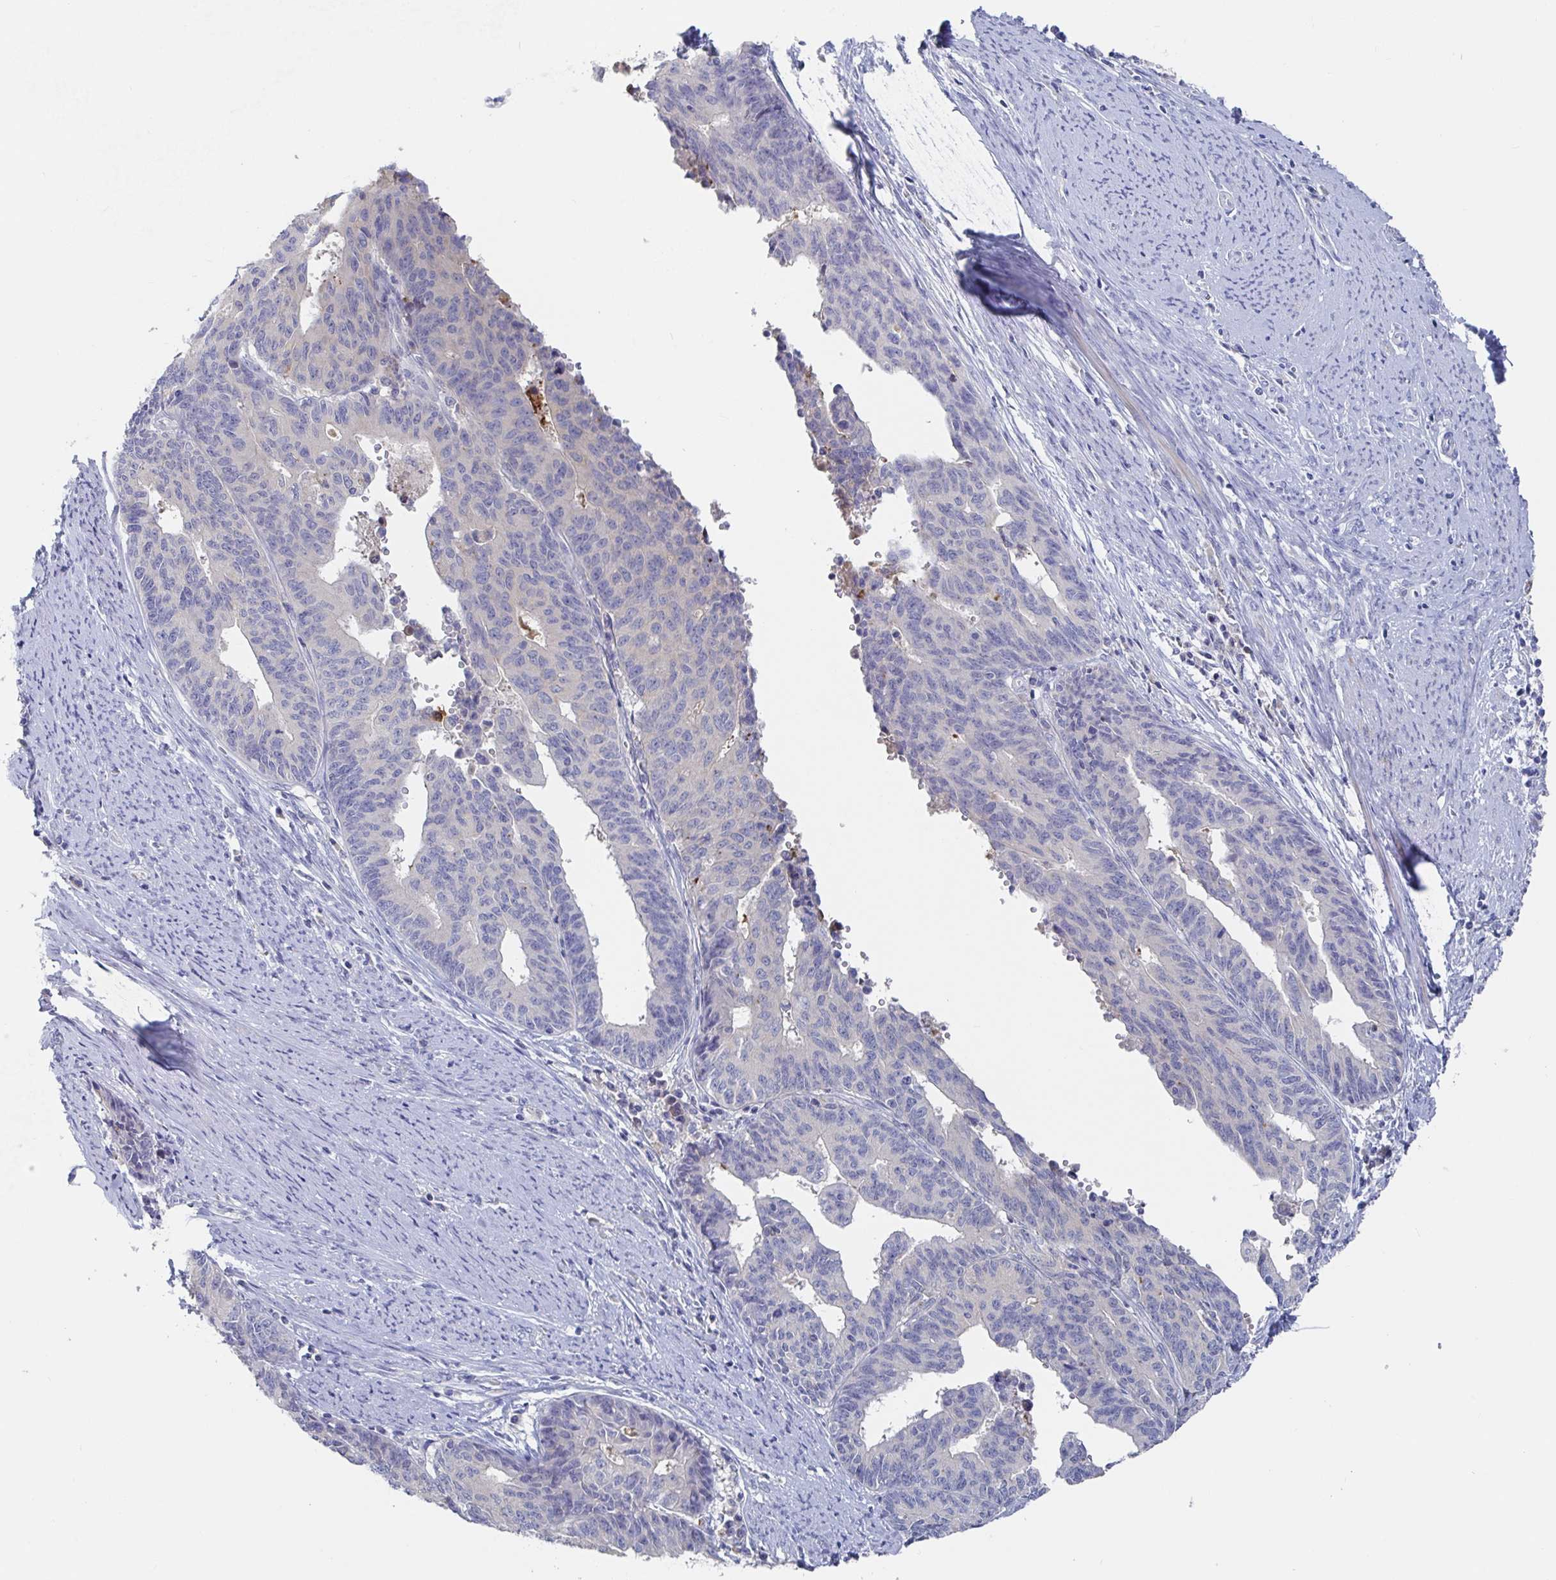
{"staining": {"intensity": "negative", "quantity": "none", "location": "none"}, "tissue": "endometrial cancer", "cell_type": "Tumor cells", "image_type": "cancer", "snomed": [{"axis": "morphology", "description": "Adenocarcinoma, NOS"}, {"axis": "topography", "description": "Endometrium"}], "caption": "DAB (3,3'-diaminobenzidine) immunohistochemical staining of human endometrial adenocarcinoma exhibits no significant expression in tumor cells. (Brightfield microscopy of DAB (3,3'-diaminobenzidine) IHC at high magnification).", "gene": "GPR148", "patient": {"sex": "female", "age": 65}}